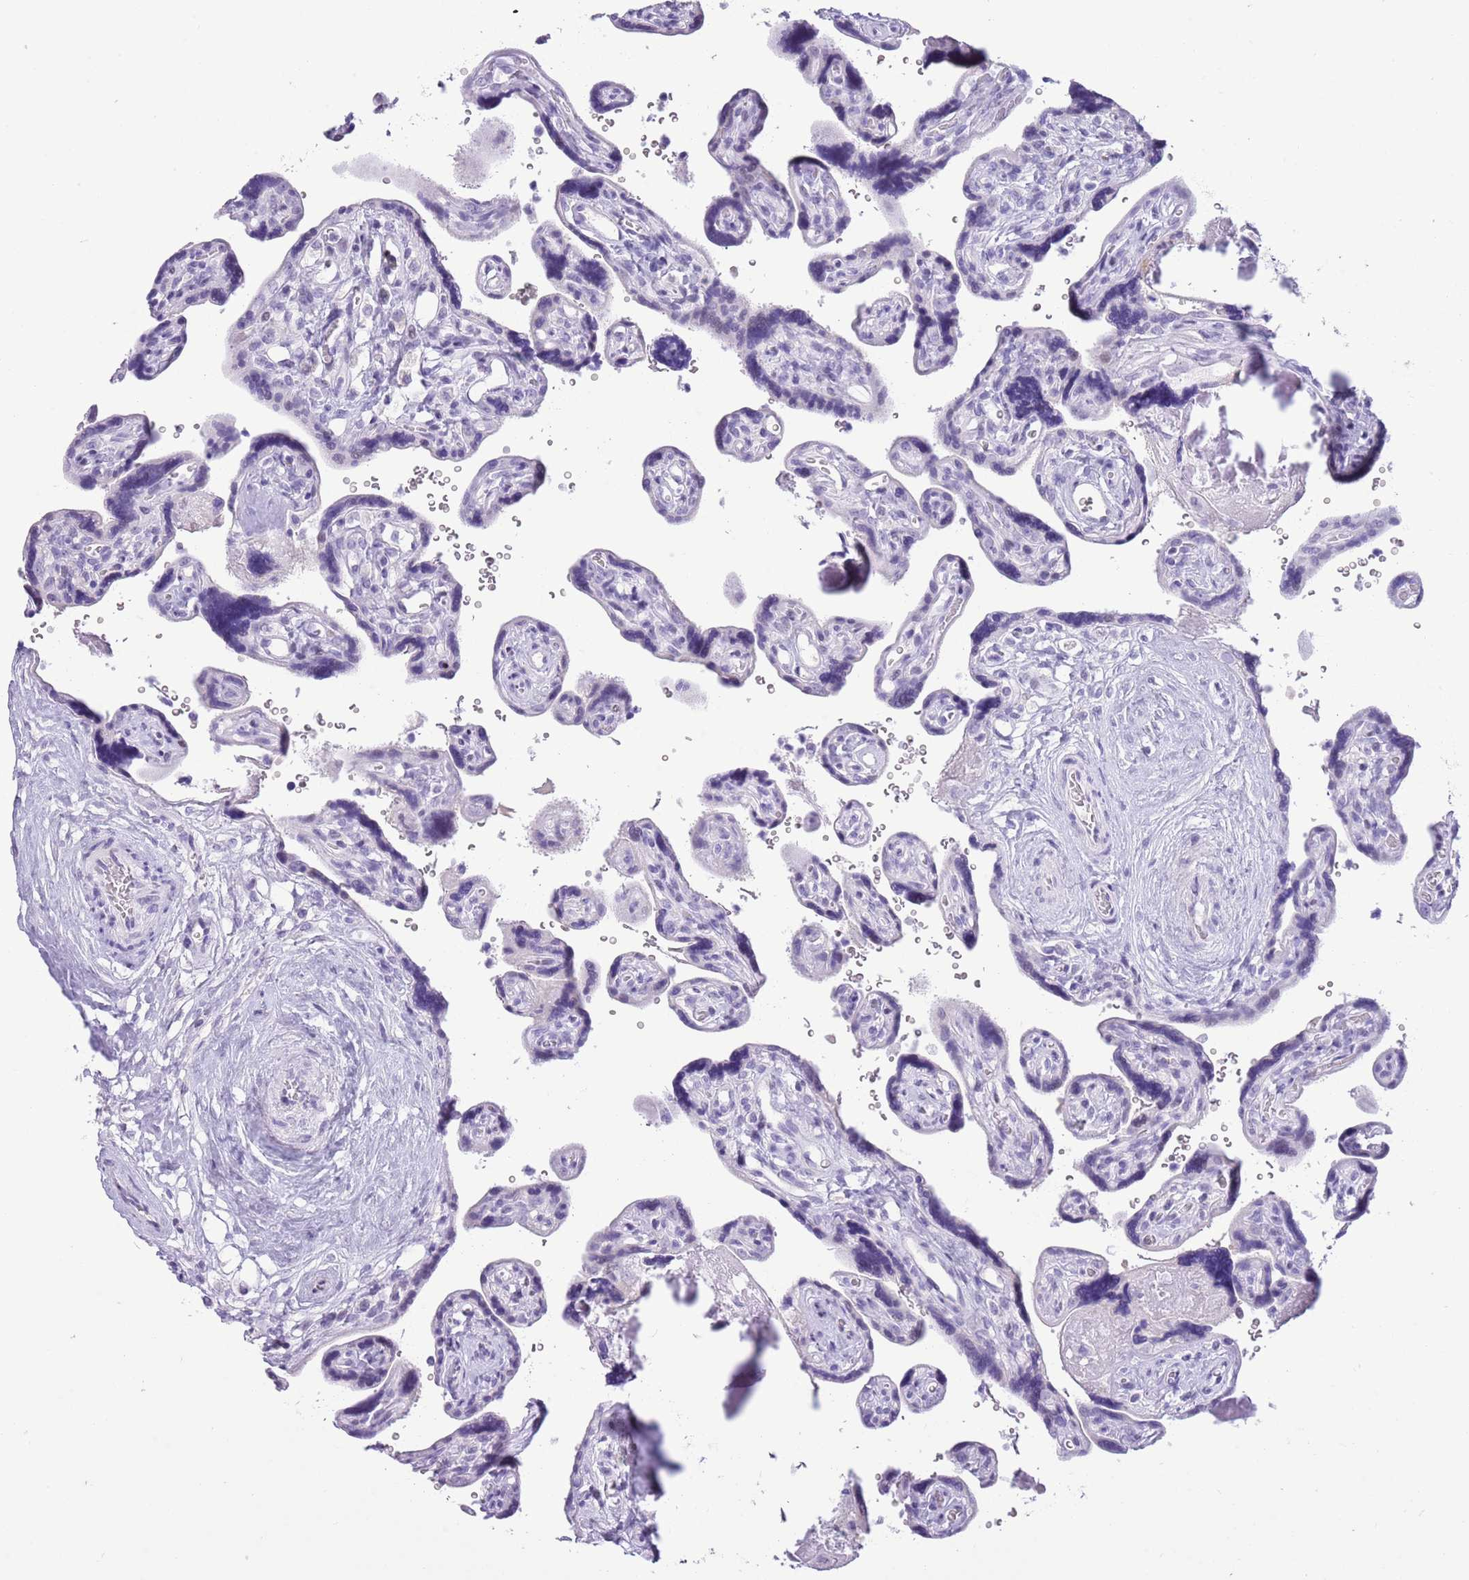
{"staining": {"intensity": "negative", "quantity": "none", "location": "none"}, "tissue": "placenta", "cell_type": "Trophoblastic cells", "image_type": "normal", "snomed": [{"axis": "morphology", "description": "Normal tissue, NOS"}, {"axis": "topography", "description": "Placenta"}], "caption": "DAB immunohistochemical staining of benign placenta reveals no significant staining in trophoblastic cells. (Stains: DAB (3,3'-diaminobenzidine) immunohistochemistry with hematoxylin counter stain, Microscopy: brightfield microscopy at high magnification).", "gene": "BCL11B", "patient": {"sex": "female", "age": 39}}